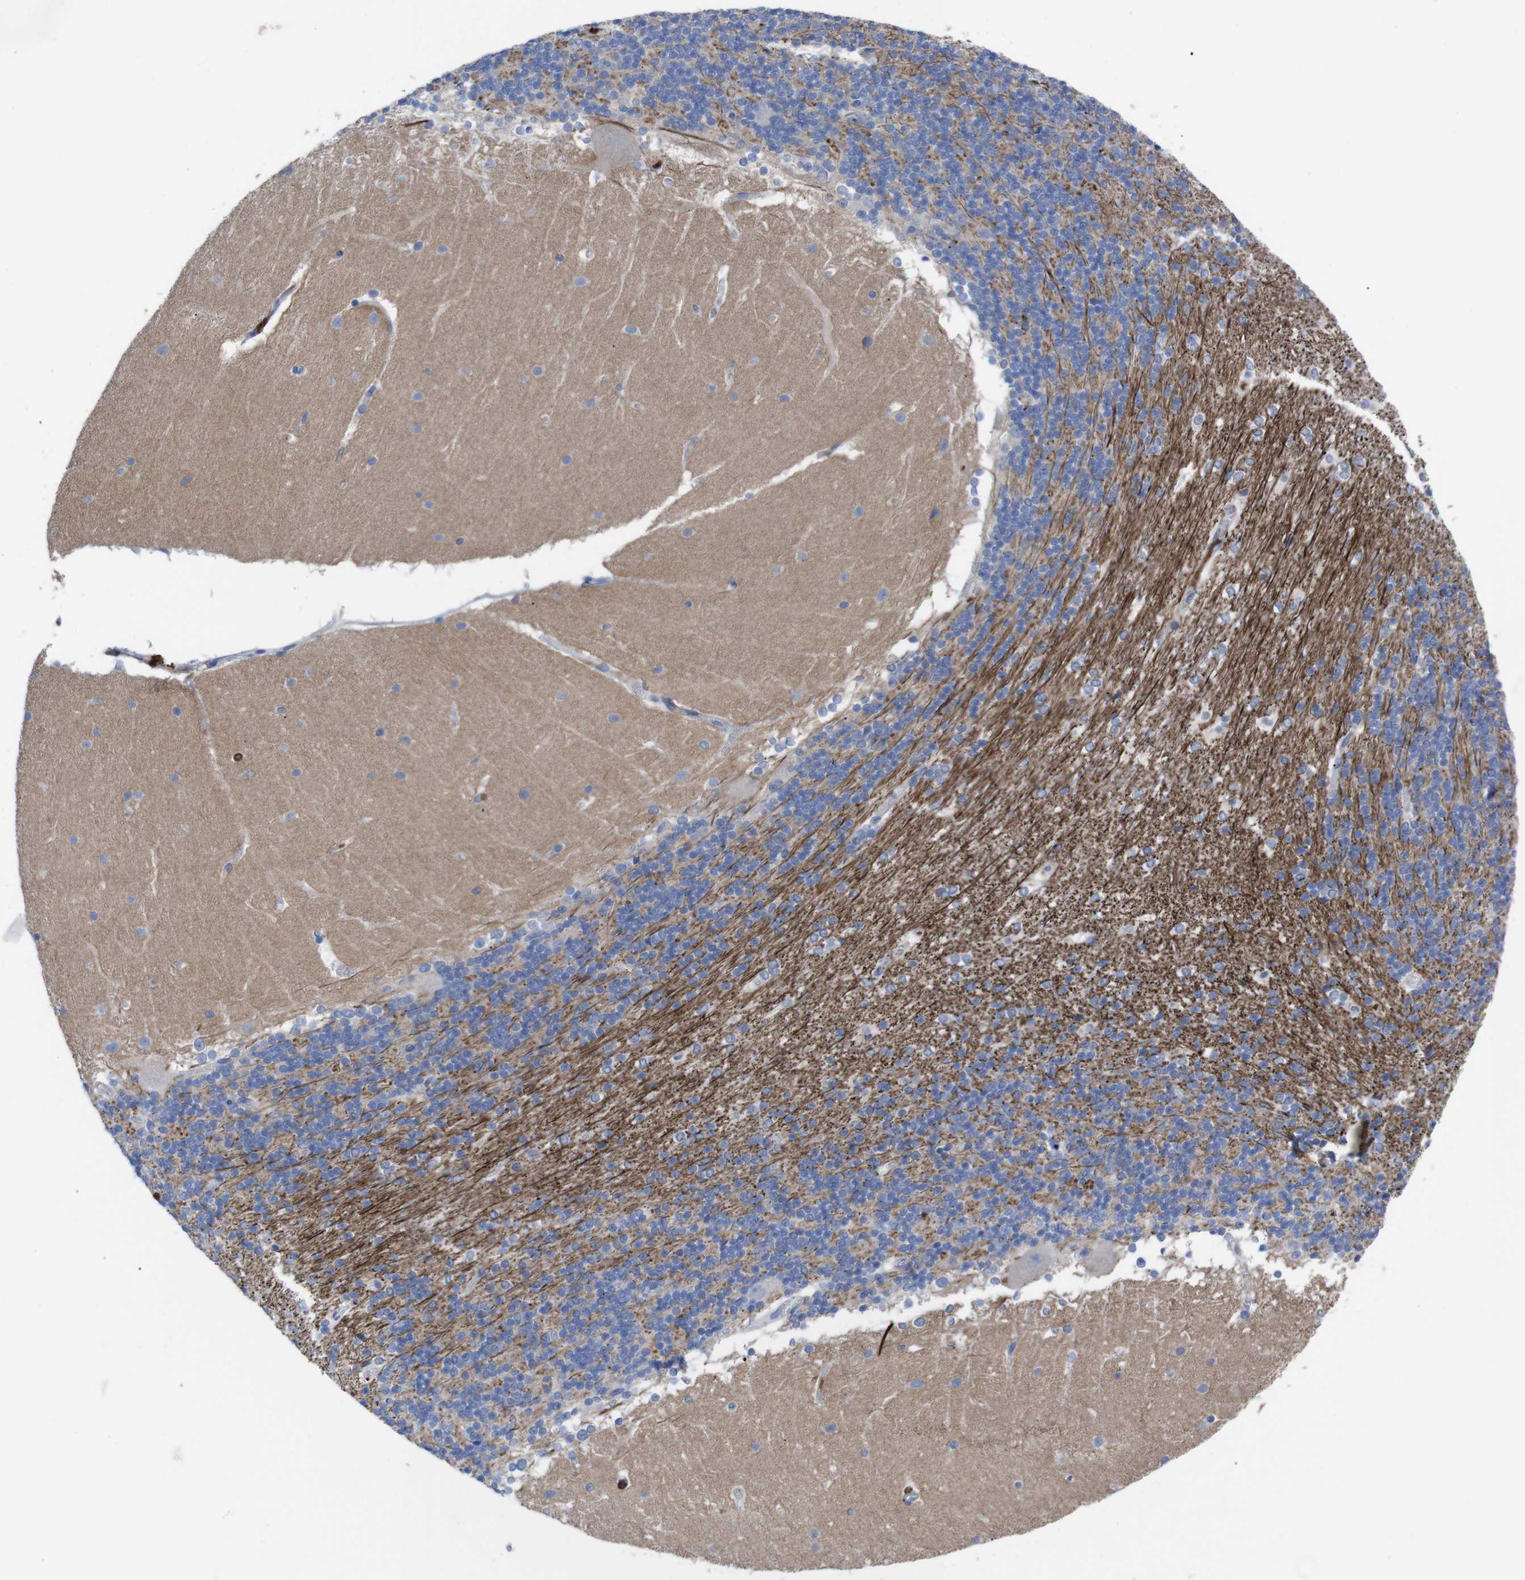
{"staining": {"intensity": "negative", "quantity": "none", "location": "none"}, "tissue": "cerebellum", "cell_type": "Cells in granular layer", "image_type": "normal", "snomed": [{"axis": "morphology", "description": "Normal tissue, NOS"}, {"axis": "topography", "description": "Cerebellum"}], "caption": "Immunohistochemistry of benign human cerebellum exhibits no staining in cells in granular layer.", "gene": "C5AR1", "patient": {"sex": "female", "age": 19}}